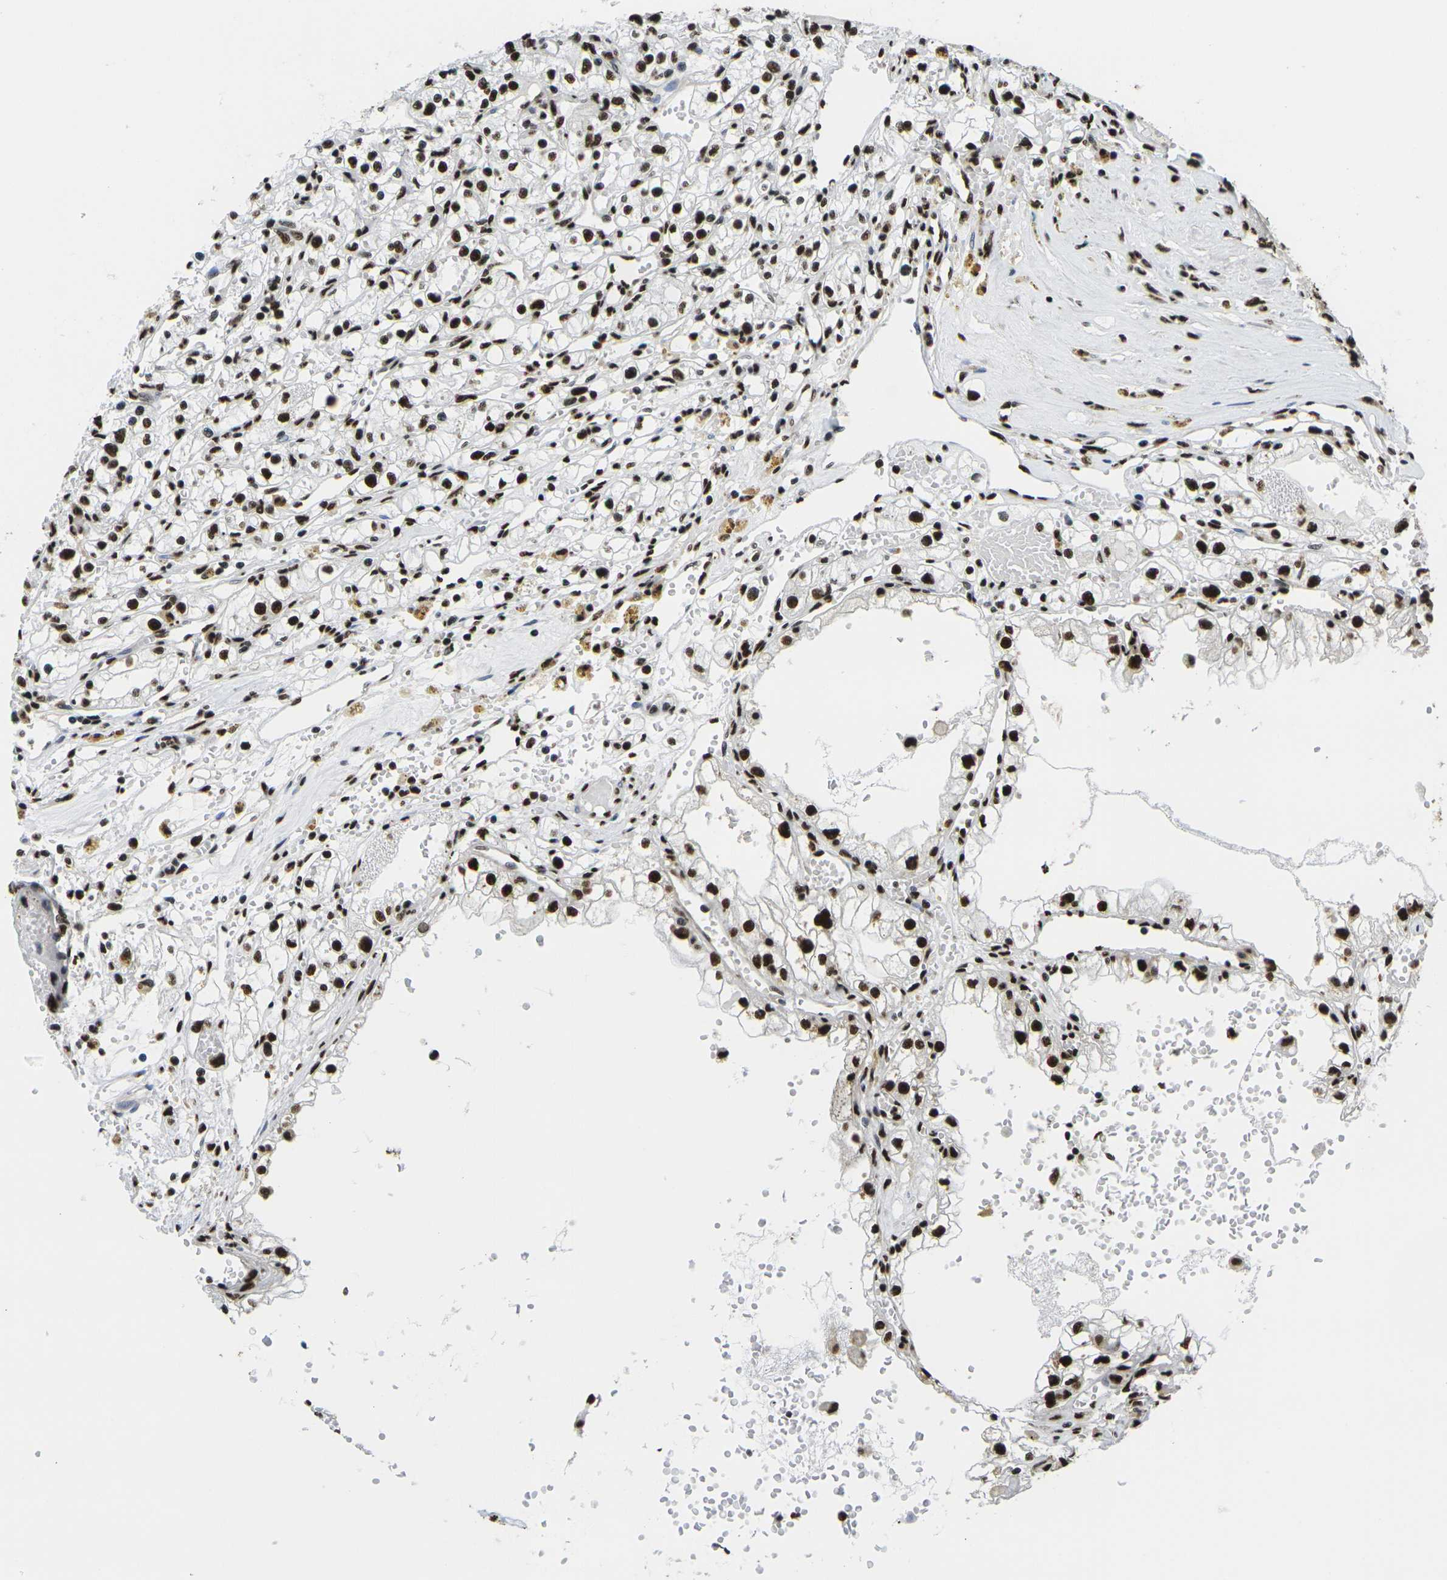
{"staining": {"intensity": "strong", "quantity": ">75%", "location": "nuclear"}, "tissue": "renal cancer", "cell_type": "Tumor cells", "image_type": "cancer", "snomed": [{"axis": "morphology", "description": "Adenocarcinoma, NOS"}, {"axis": "topography", "description": "Kidney"}], "caption": "Renal cancer tissue reveals strong nuclear expression in about >75% of tumor cells The protein of interest is stained brown, and the nuclei are stained in blue (DAB IHC with brightfield microscopy, high magnification).", "gene": "SMARCC1", "patient": {"sex": "male", "age": 56}}